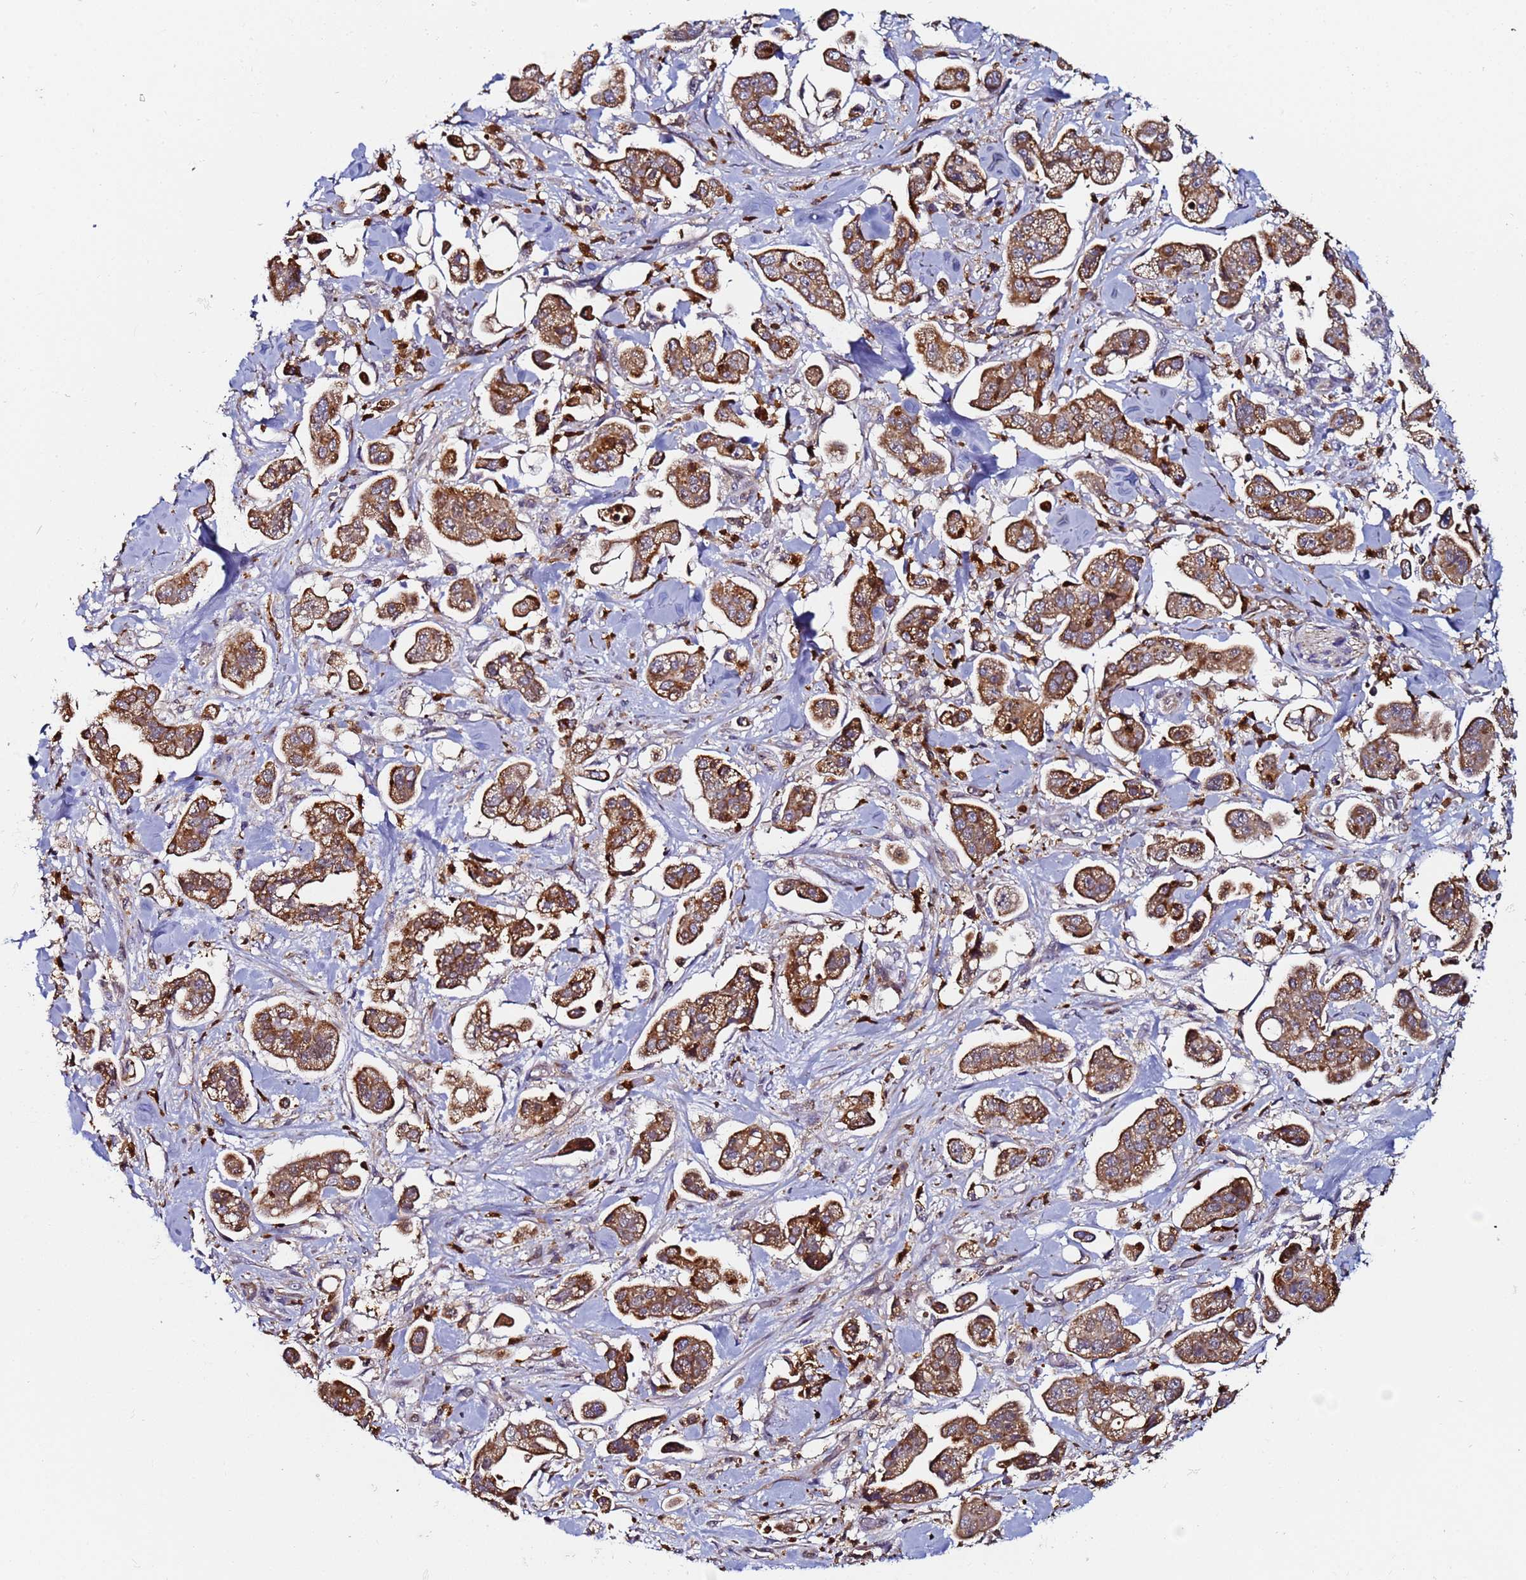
{"staining": {"intensity": "moderate", "quantity": ">75%", "location": "cytoplasmic/membranous"}, "tissue": "stomach cancer", "cell_type": "Tumor cells", "image_type": "cancer", "snomed": [{"axis": "morphology", "description": "Adenocarcinoma, NOS"}, {"axis": "topography", "description": "Stomach"}], "caption": "Moderate cytoplasmic/membranous expression for a protein is appreciated in approximately >75% of tumor cells of adenocarcinoma (stomach) using immunohistochemistry (IHC).", "gene": "CCDC127", "patient": {"sex": "male", "age": 62}}